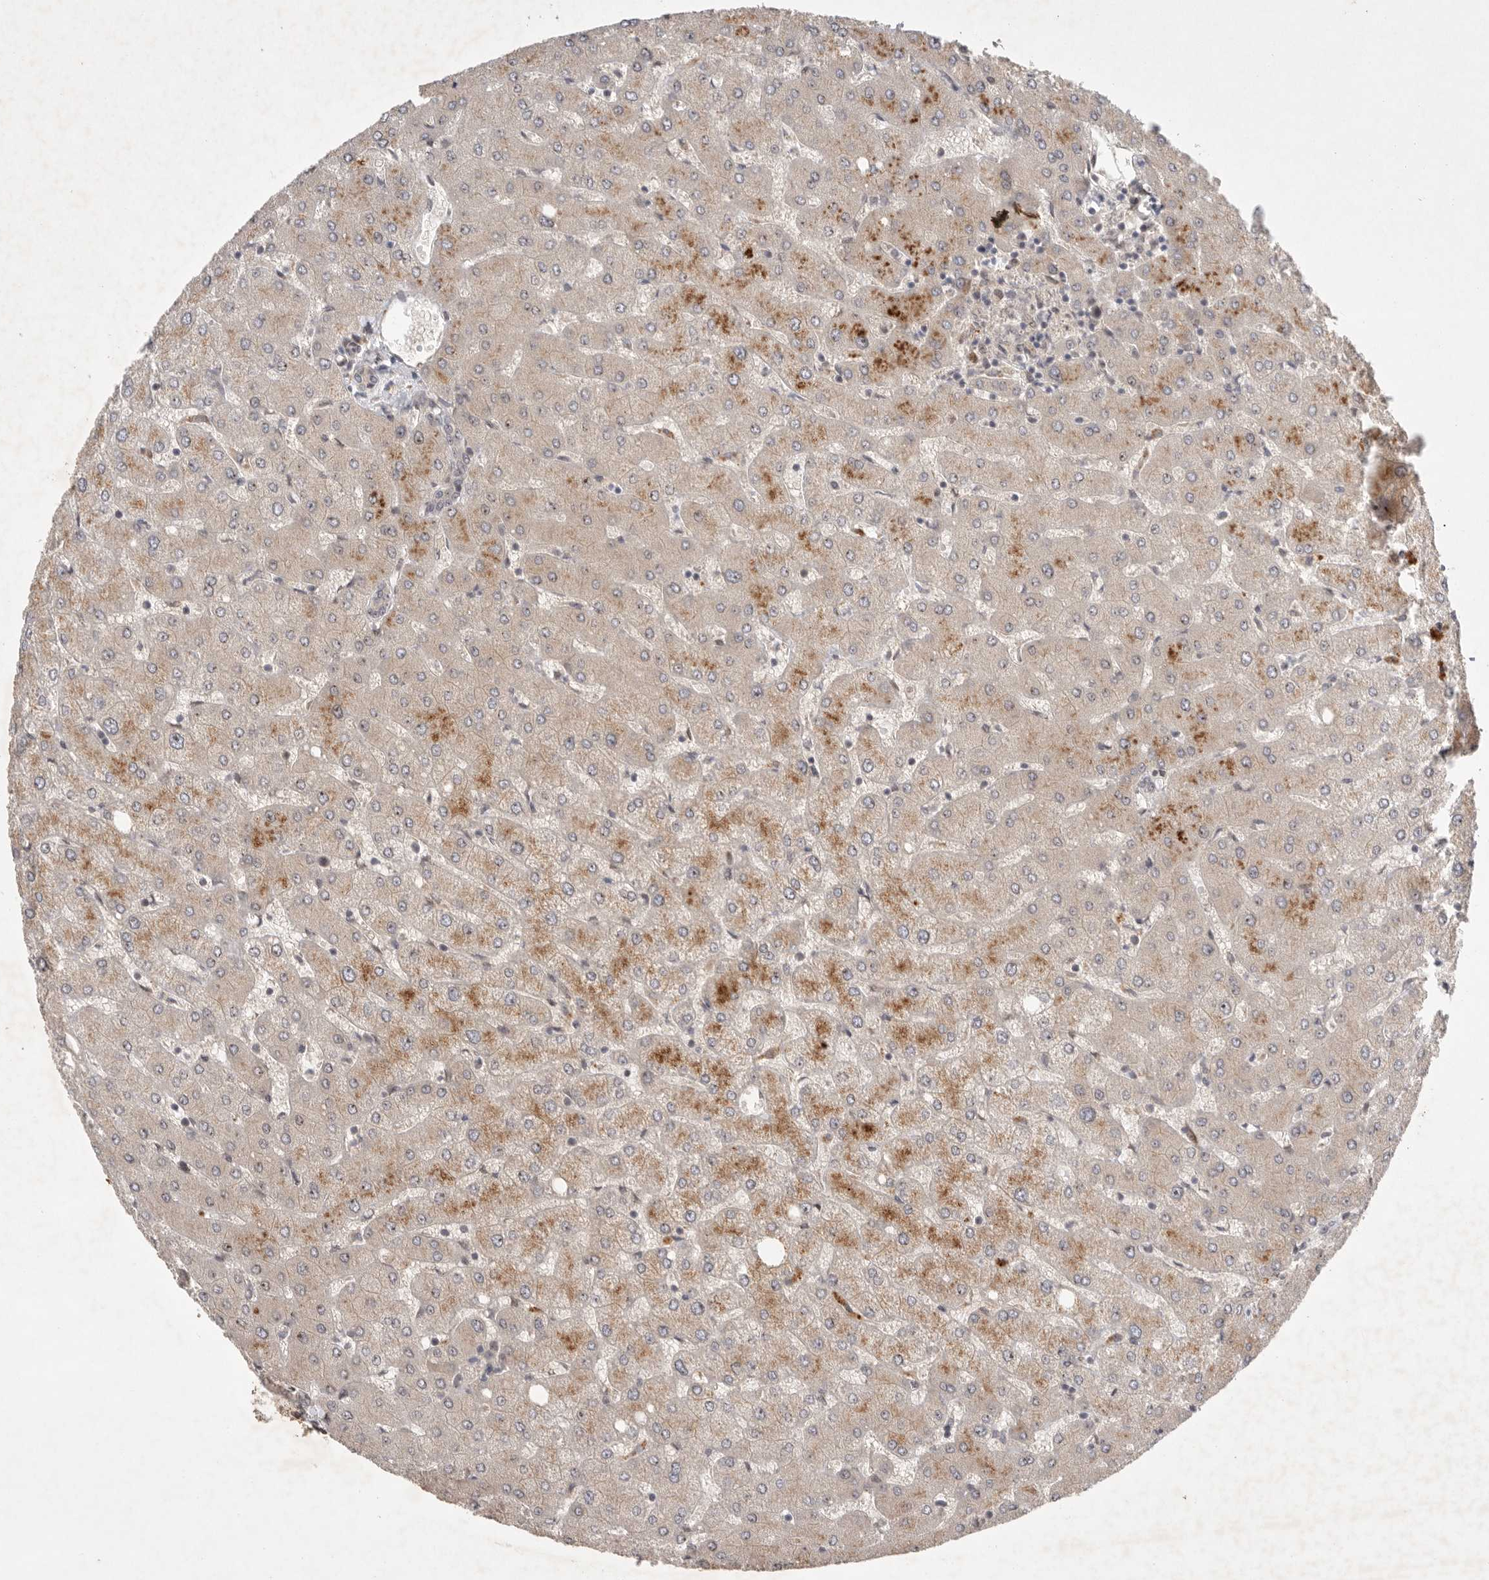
{"staining": {"intensity": "negative", "quantity": "none", "location": "none"}, "tissue": "liver", "cell_type": "Cholangiocytes", "image_type": "normal", "snomed": [{"axis": "morphology", "description": "Normal tissue, NOS"}, {"axis": "topography", "description": "Liver"}], "caption": "Human liver stained for a protein using IHC shows no positivity in cholangiocytes.", "gene": "LEMD3", "patient": {"sex": "female", "age": 54}}